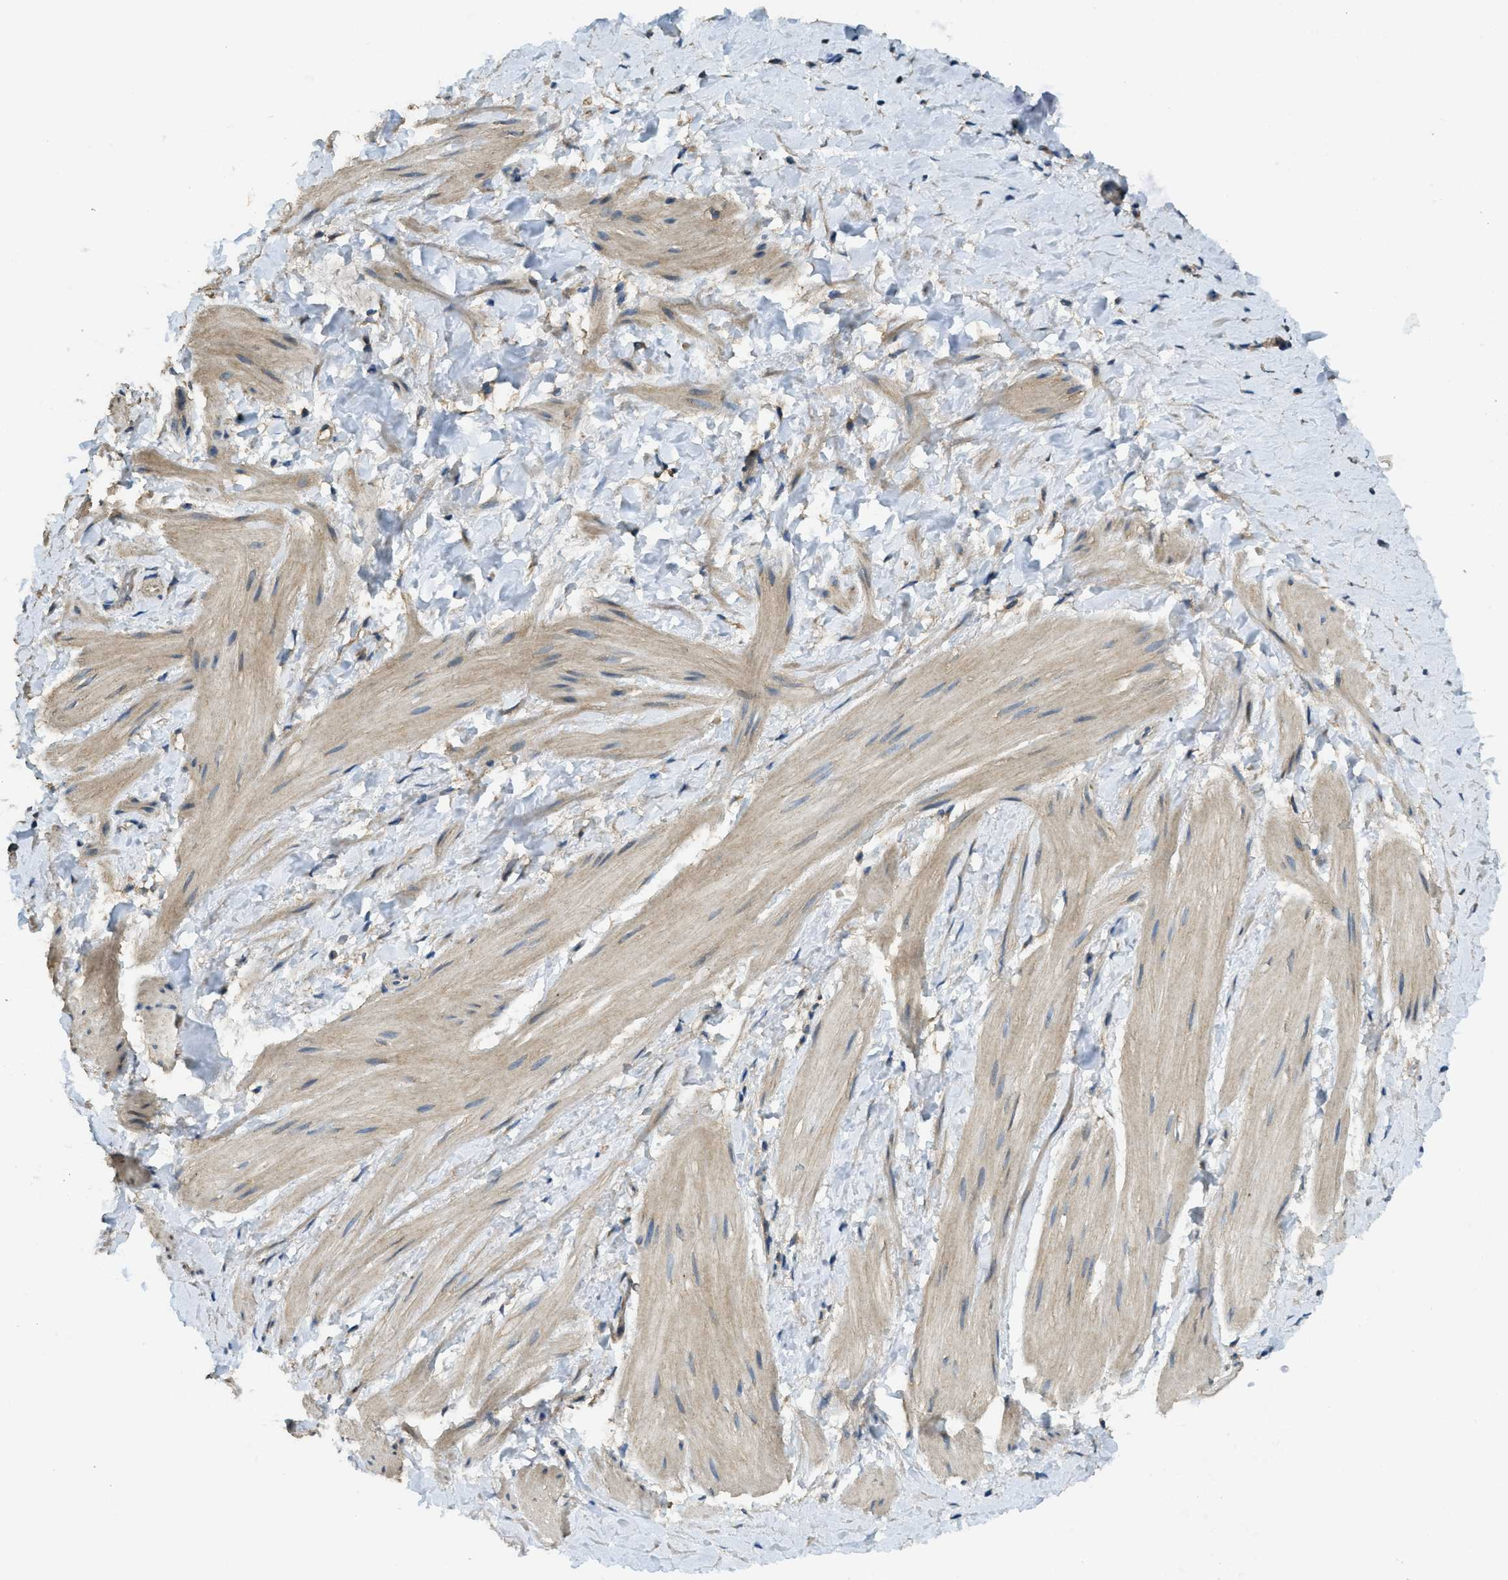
{"staining": {"intensity": "weak", "quantity": ">75%", "location": "cytoplasmic/membranous"}, "tissue": "smooth muscle", "cell_type": "Smooth muscle cells", "image_type": "normal", "snomed": [{"axis": "morphology", "description": "Normal tissue, NOS"}, {"axis": "topography", "description": "Smooth muscle"}], "caption": "Weak cytoplasmic/membranous staining for a protein is seen in approximately >75% of smooth muscle cells of normal smooth muscle using immunohistochemistry (IHC).", "gene": "CD276", "patient": {"sex": "male", "age": 16}}